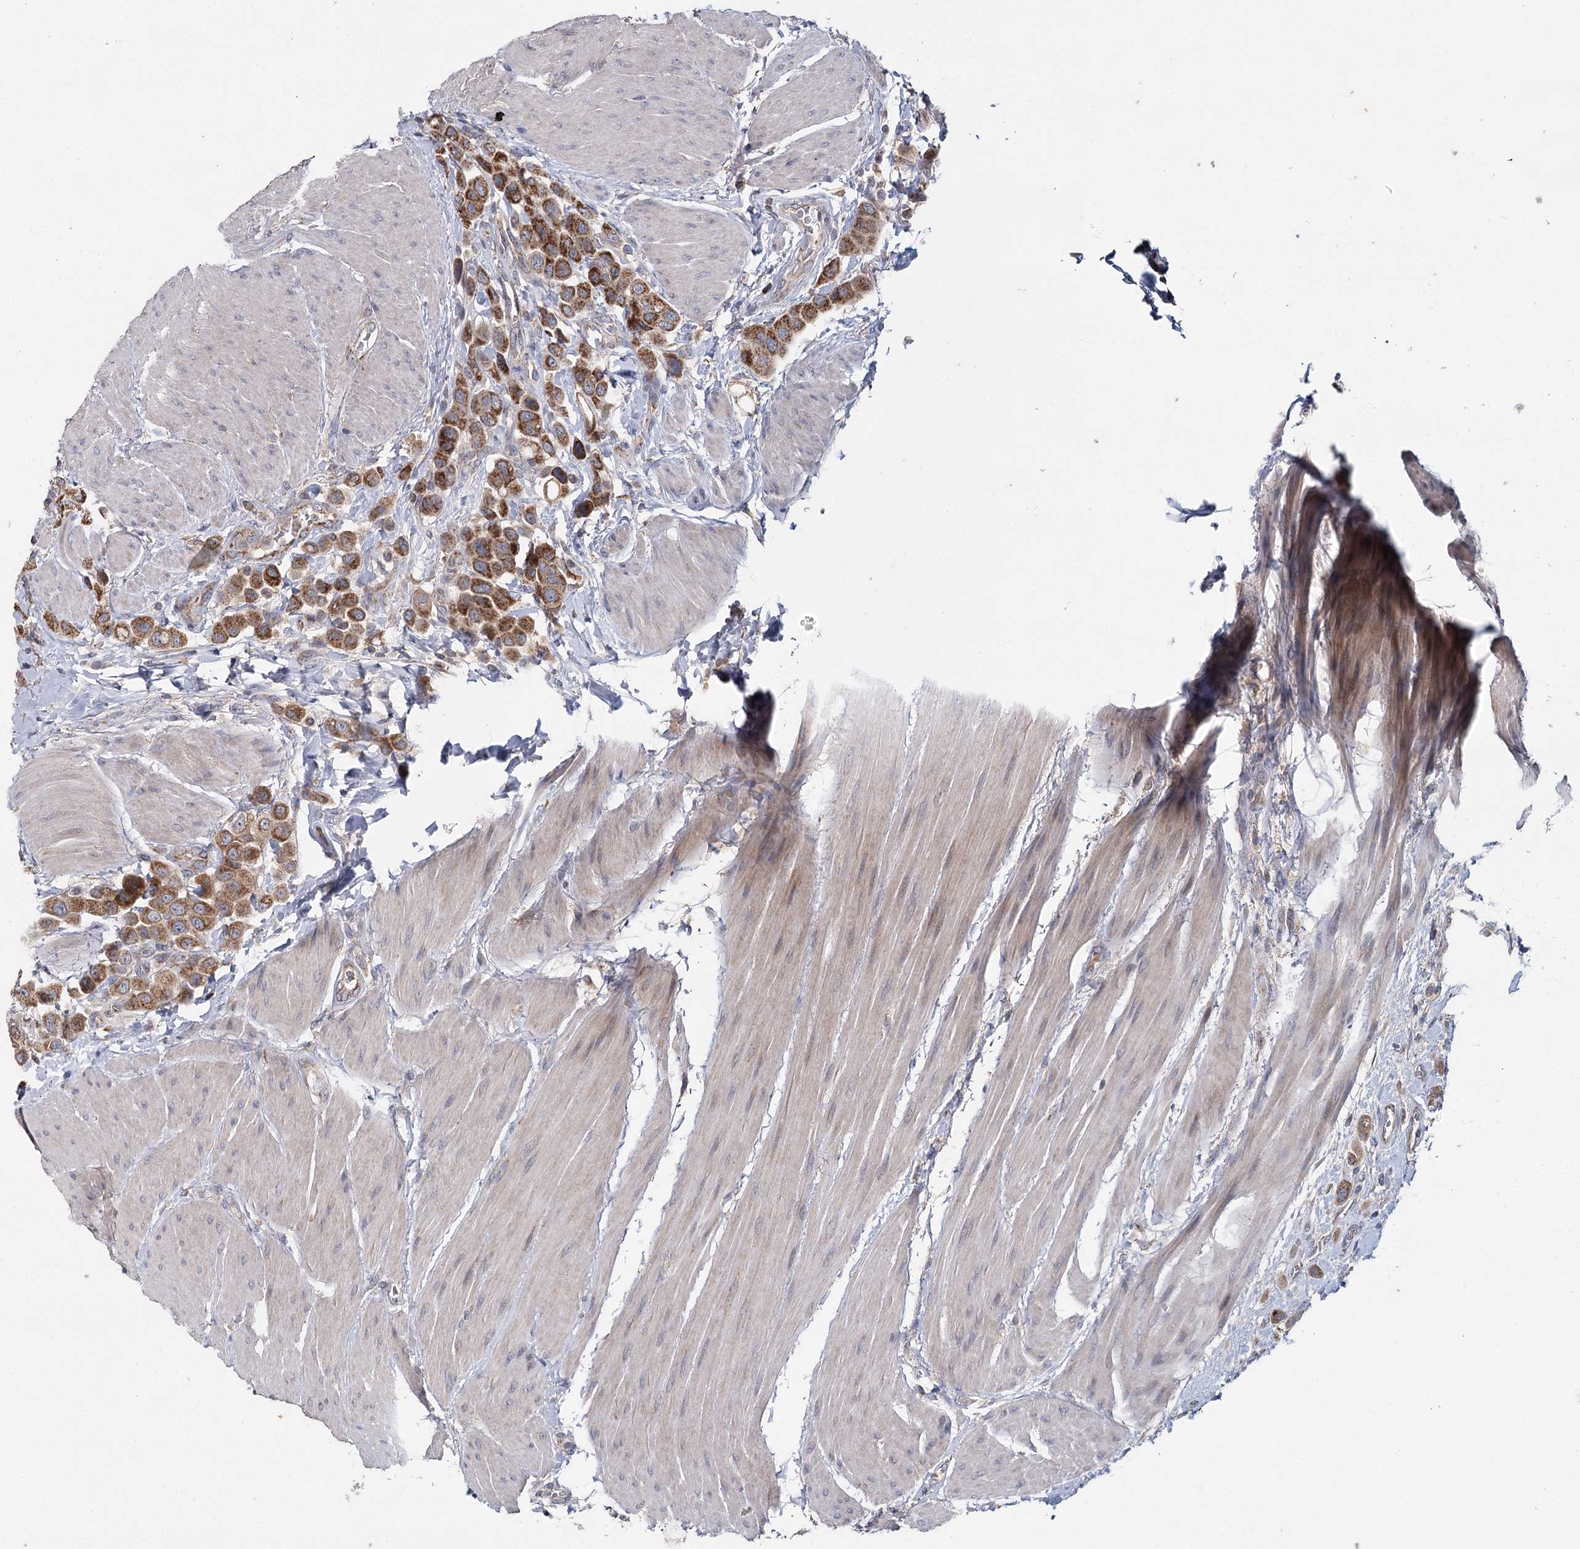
{"staining": {"intensity": "strong", "quantity": ">75%", "location": "cytoplasmic/membranous"}, "tissue": "urothelial cancer", "cell_type": "Tumor cells", "image_type": "cancer", "snomed": [{"axis": "morphology", "description": "Urothelial carcinoma, High grade"}, {"axis": "topography", "description": "Urinary bladder"}], "caption": "The histopathology image displays immunohistochemical staining of urothelial carcinoma (high-grade). There is strong cytoplasmic/membranous staining is seen in approximately >75% of tumor cells.", "gene": "MRPL44", "patient": {"sex": "male", "age": 50}}